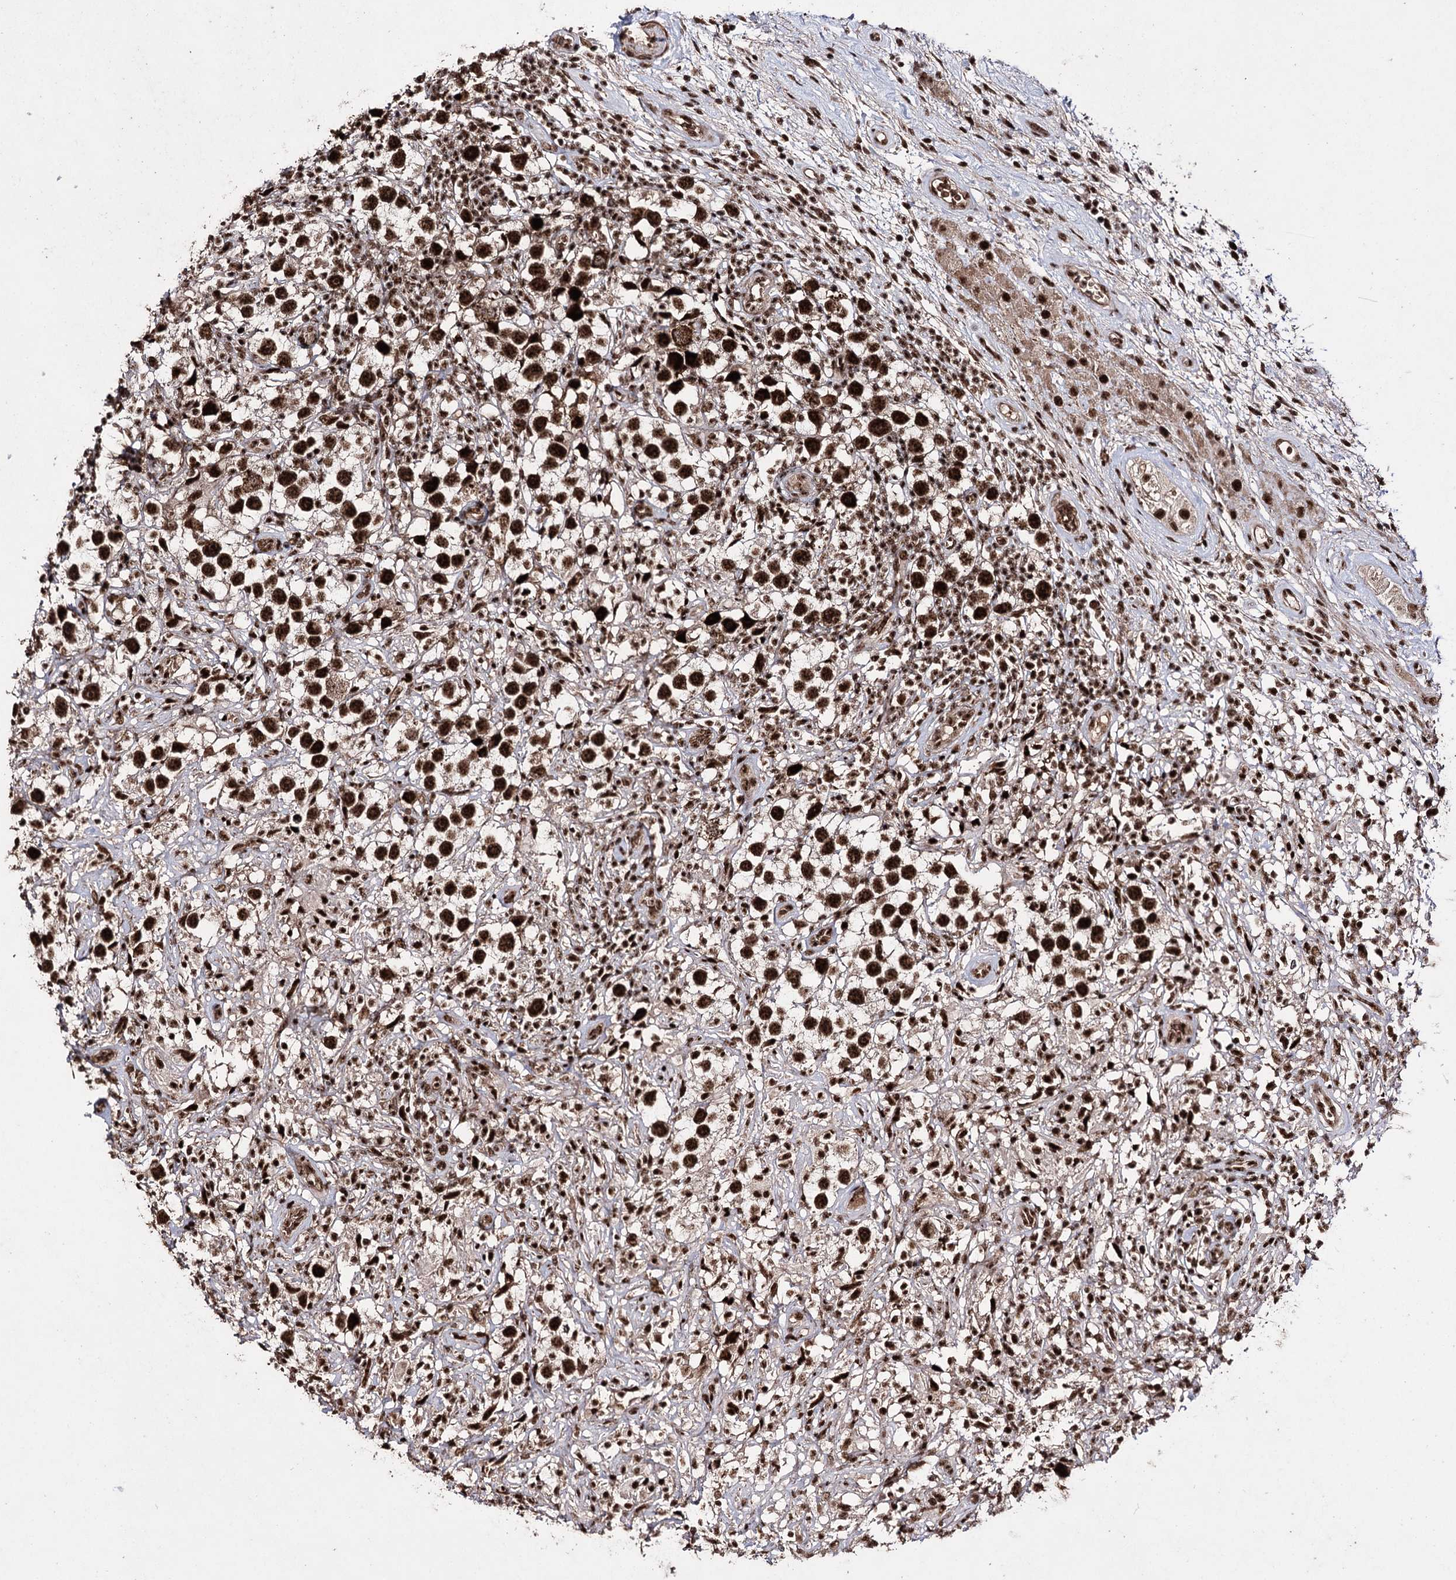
{"staining": {"intensity": "strong", "quantity": ">75%", "location": "nuclear"}, "tissue": "testis cancer", "cell_type": "Tumor cells", "image_type": "cancer", "snomed": [{"axis": "morphology", "description": "Seminoma, NOS"}, {"axis": "topography", "description": "Testis"}], "caption": "Approximately >75% of tumor cells in human testis cancer exhibit strong nuclear protein staining as visualized by brown immunohistochemical staining.", "gene": "PRPF40A", "patient": {"sex": "male", "age": 49}}